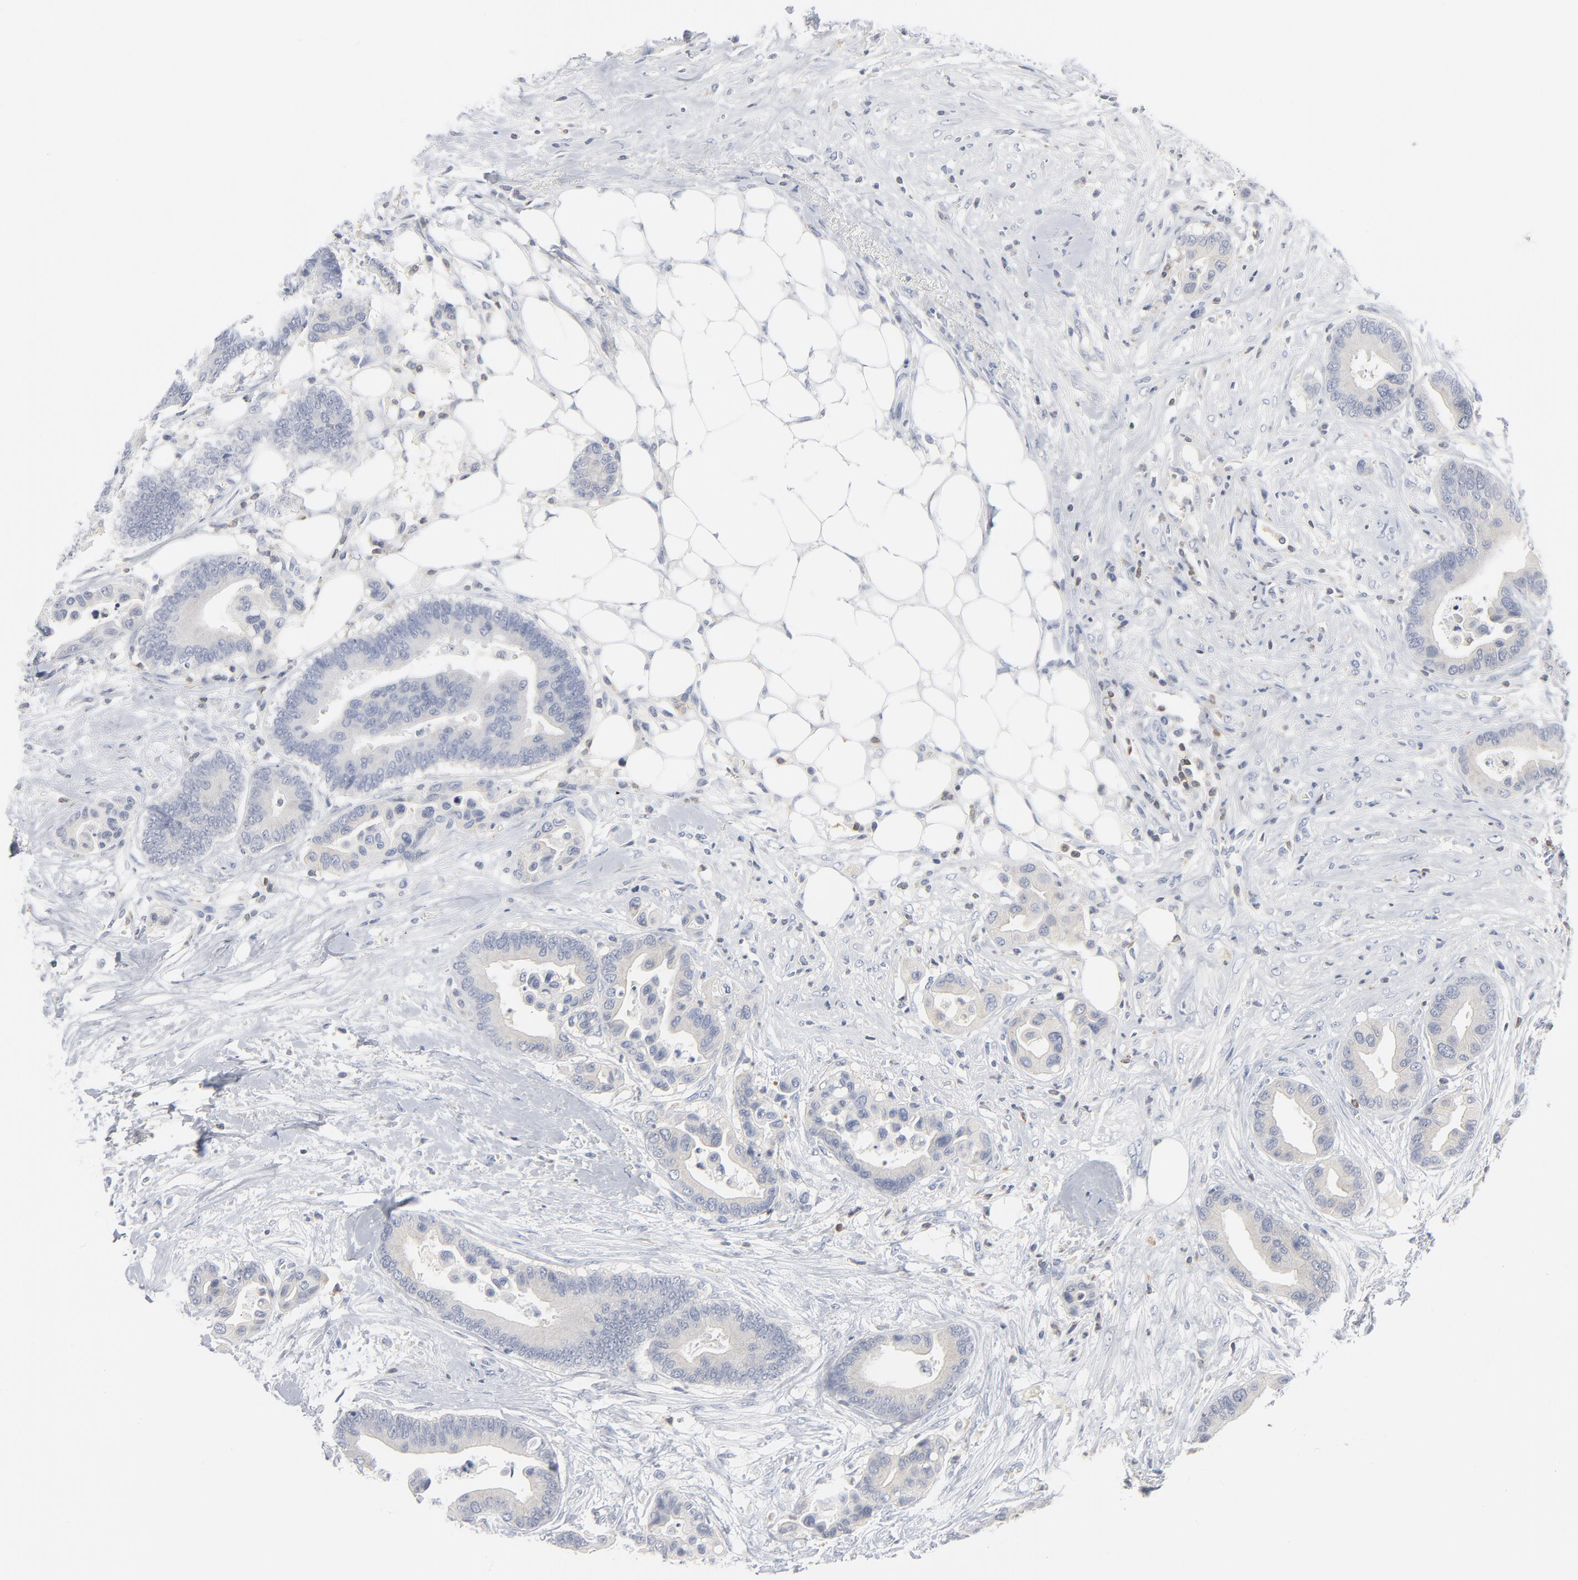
{"staining": {"intensity": "negative", "quantity": "none", "location": "none"}, "tissue": "colorectal cancer", "cell_type": "Tumor cells", "image_type": "cancer", "snomed": [{"axis": "morphology", "description": "Adenocarcinoma, NOS"}, {"axis": "topography", "description": "Colon"}], "caption": "A high-resolution photomicrograph shows immunohistochemistry staining of colorectal adenocarcinoma, which displays no significant positivity in tumor cells. (DAB (3,3'-diaminobenzidine) immunohistochemistry, high magnification).", "gene": "PTK2B", "patient": {"sex": "male", "age": 82}}